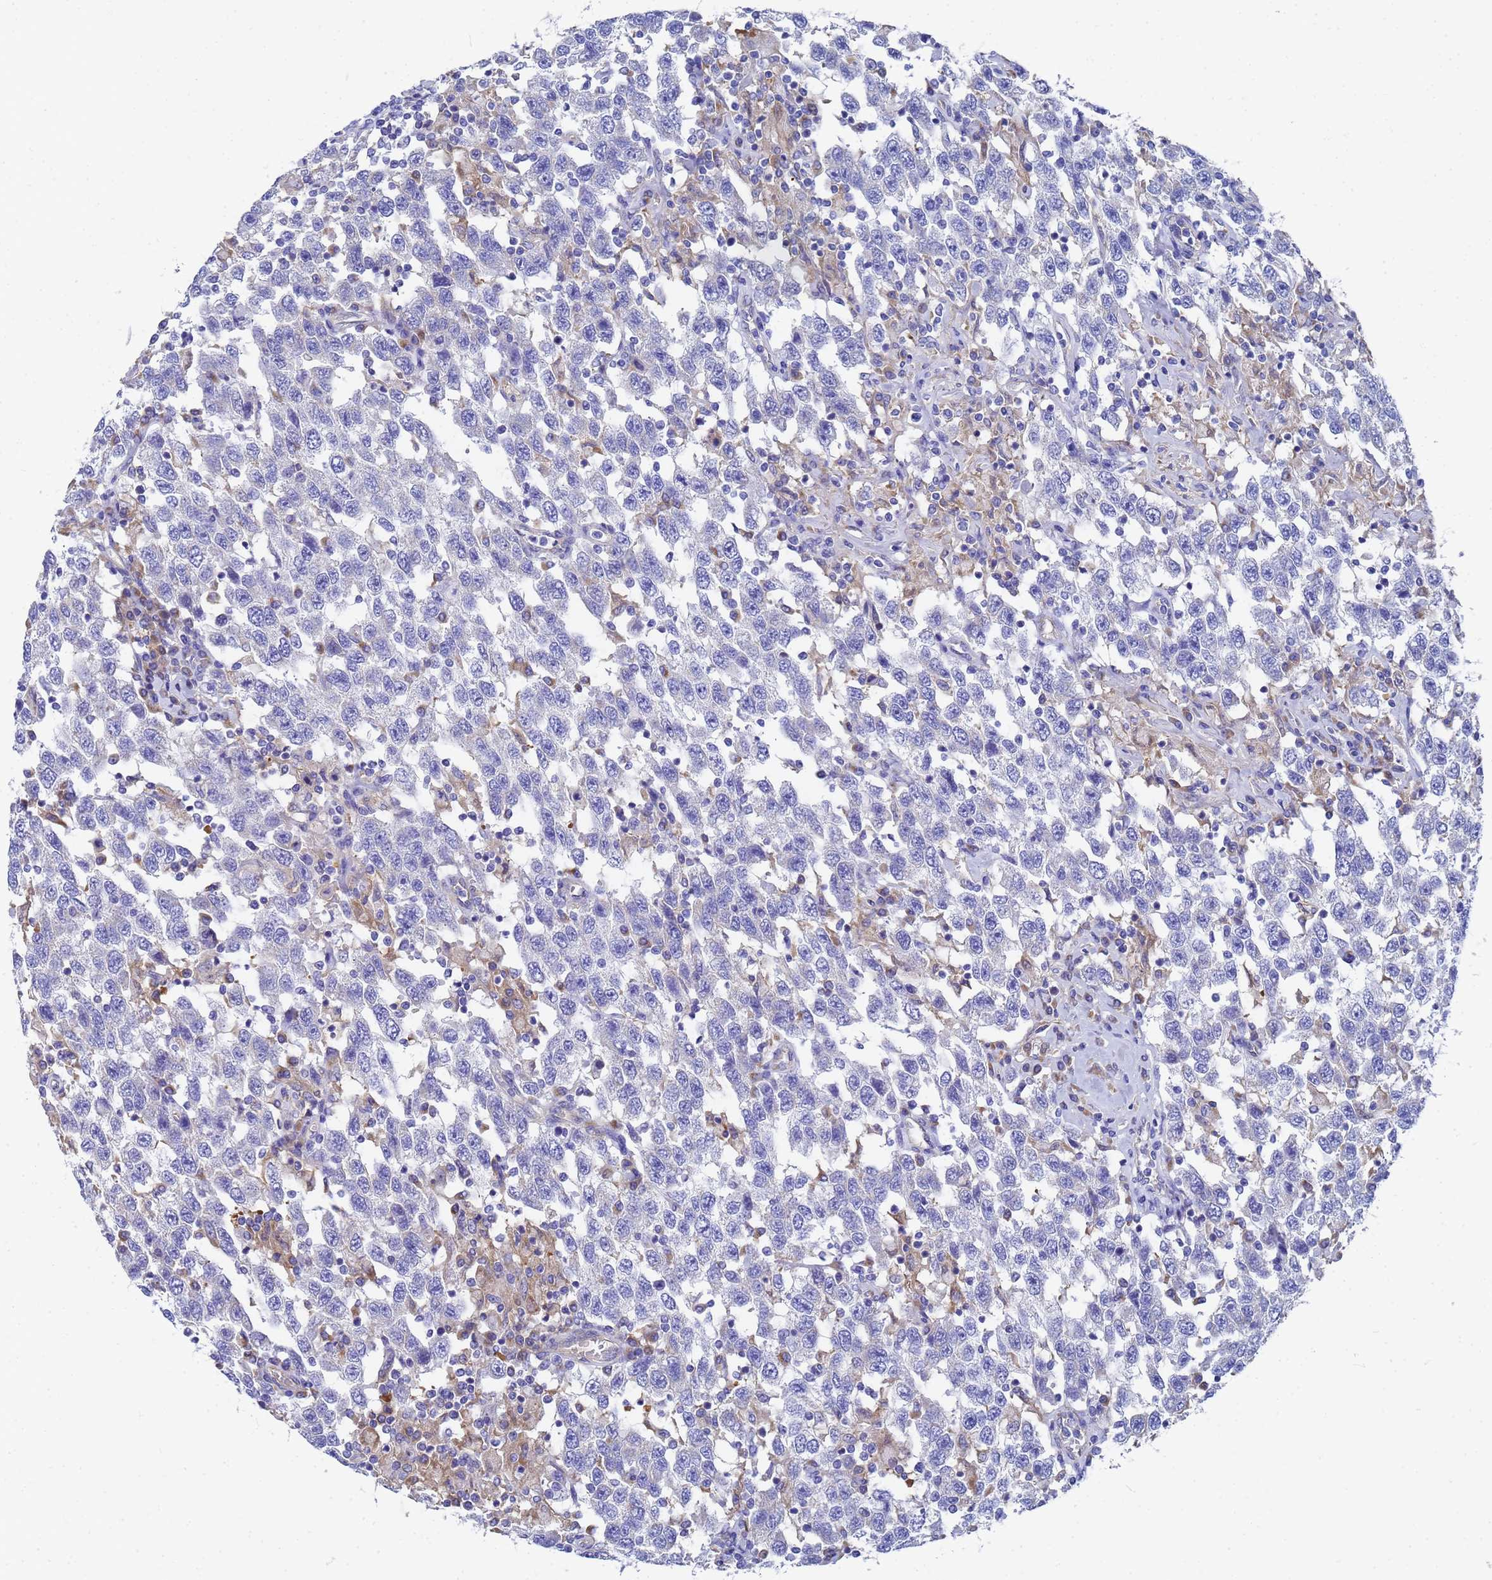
{"staining": {"intensity": "negative", "quantity": "none", "location": "none"}, "tissue": "testis cancer", "cell_type": "Tumor cells", "image_type": "cancer", "snomed": [{"axis": "morphology", "description": "Seminoma, NOS"}, {"axis": "topography", "description": "Testis"}], "caption": "This is an IHC histopathology image of testis seminoma. There is no staining in tumor cells.", "gene": "TM4SF4", "patient": {"sex": "male", "age": 41}}